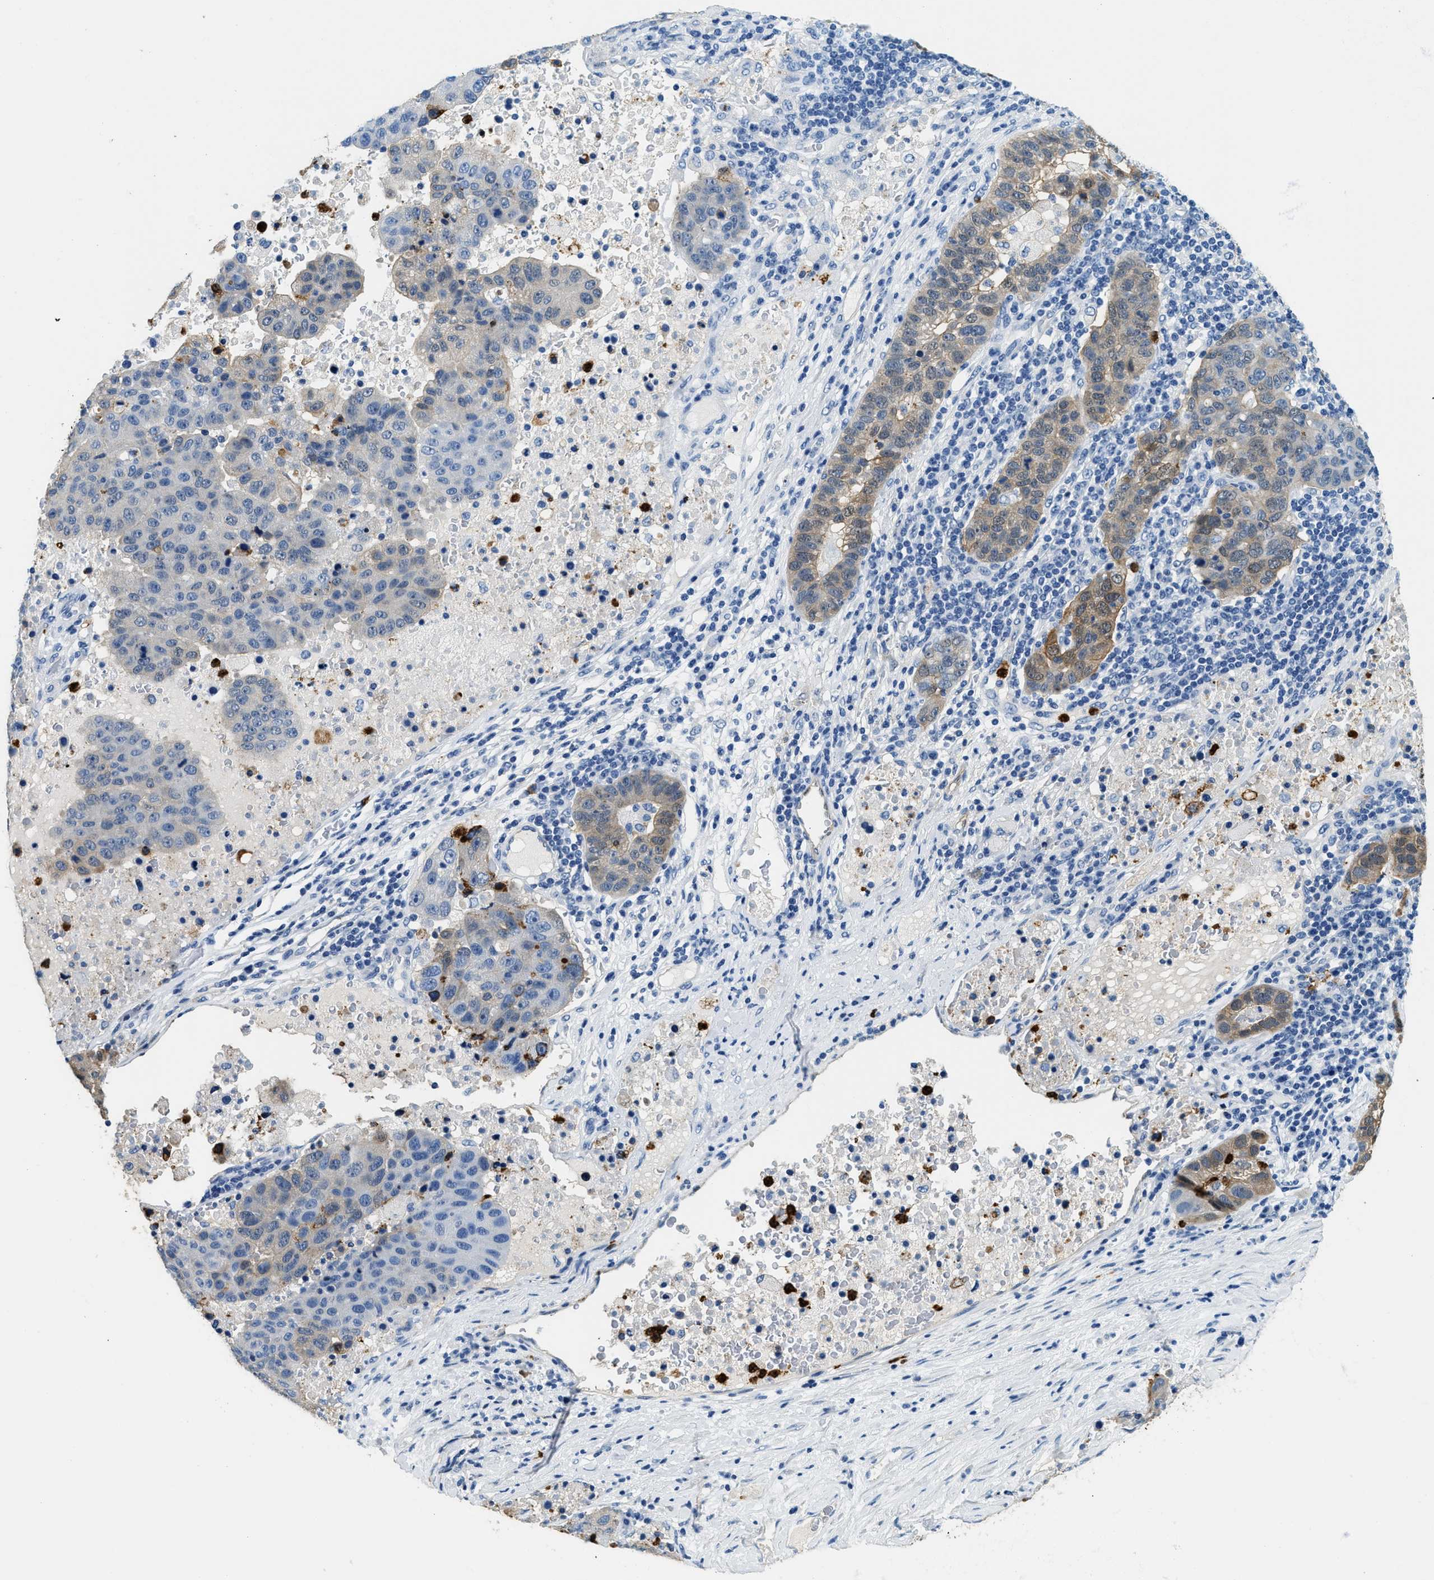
{"staining": {"intensity": "weak", "quantity": "25%-75%", "location": "cytoplasmic/membranous"}, "tissue": "pancreatic cancer", "cell_type": "Tumor cells", "image_type": "cancer", "snomed": [{"axis": "morphology", "description": "Adenocarcinoma, NOS"}, {"axis": "topography", "description": "Pancreas"}], "caption": "This is an image of IHC staining of adenocarcinoma (pancreatic), which shows weak positivity in the cytoplasmic/membranous of tumor cells.", "gene": "ANXA3", "patient": {"sex": "female", "age": 61}}